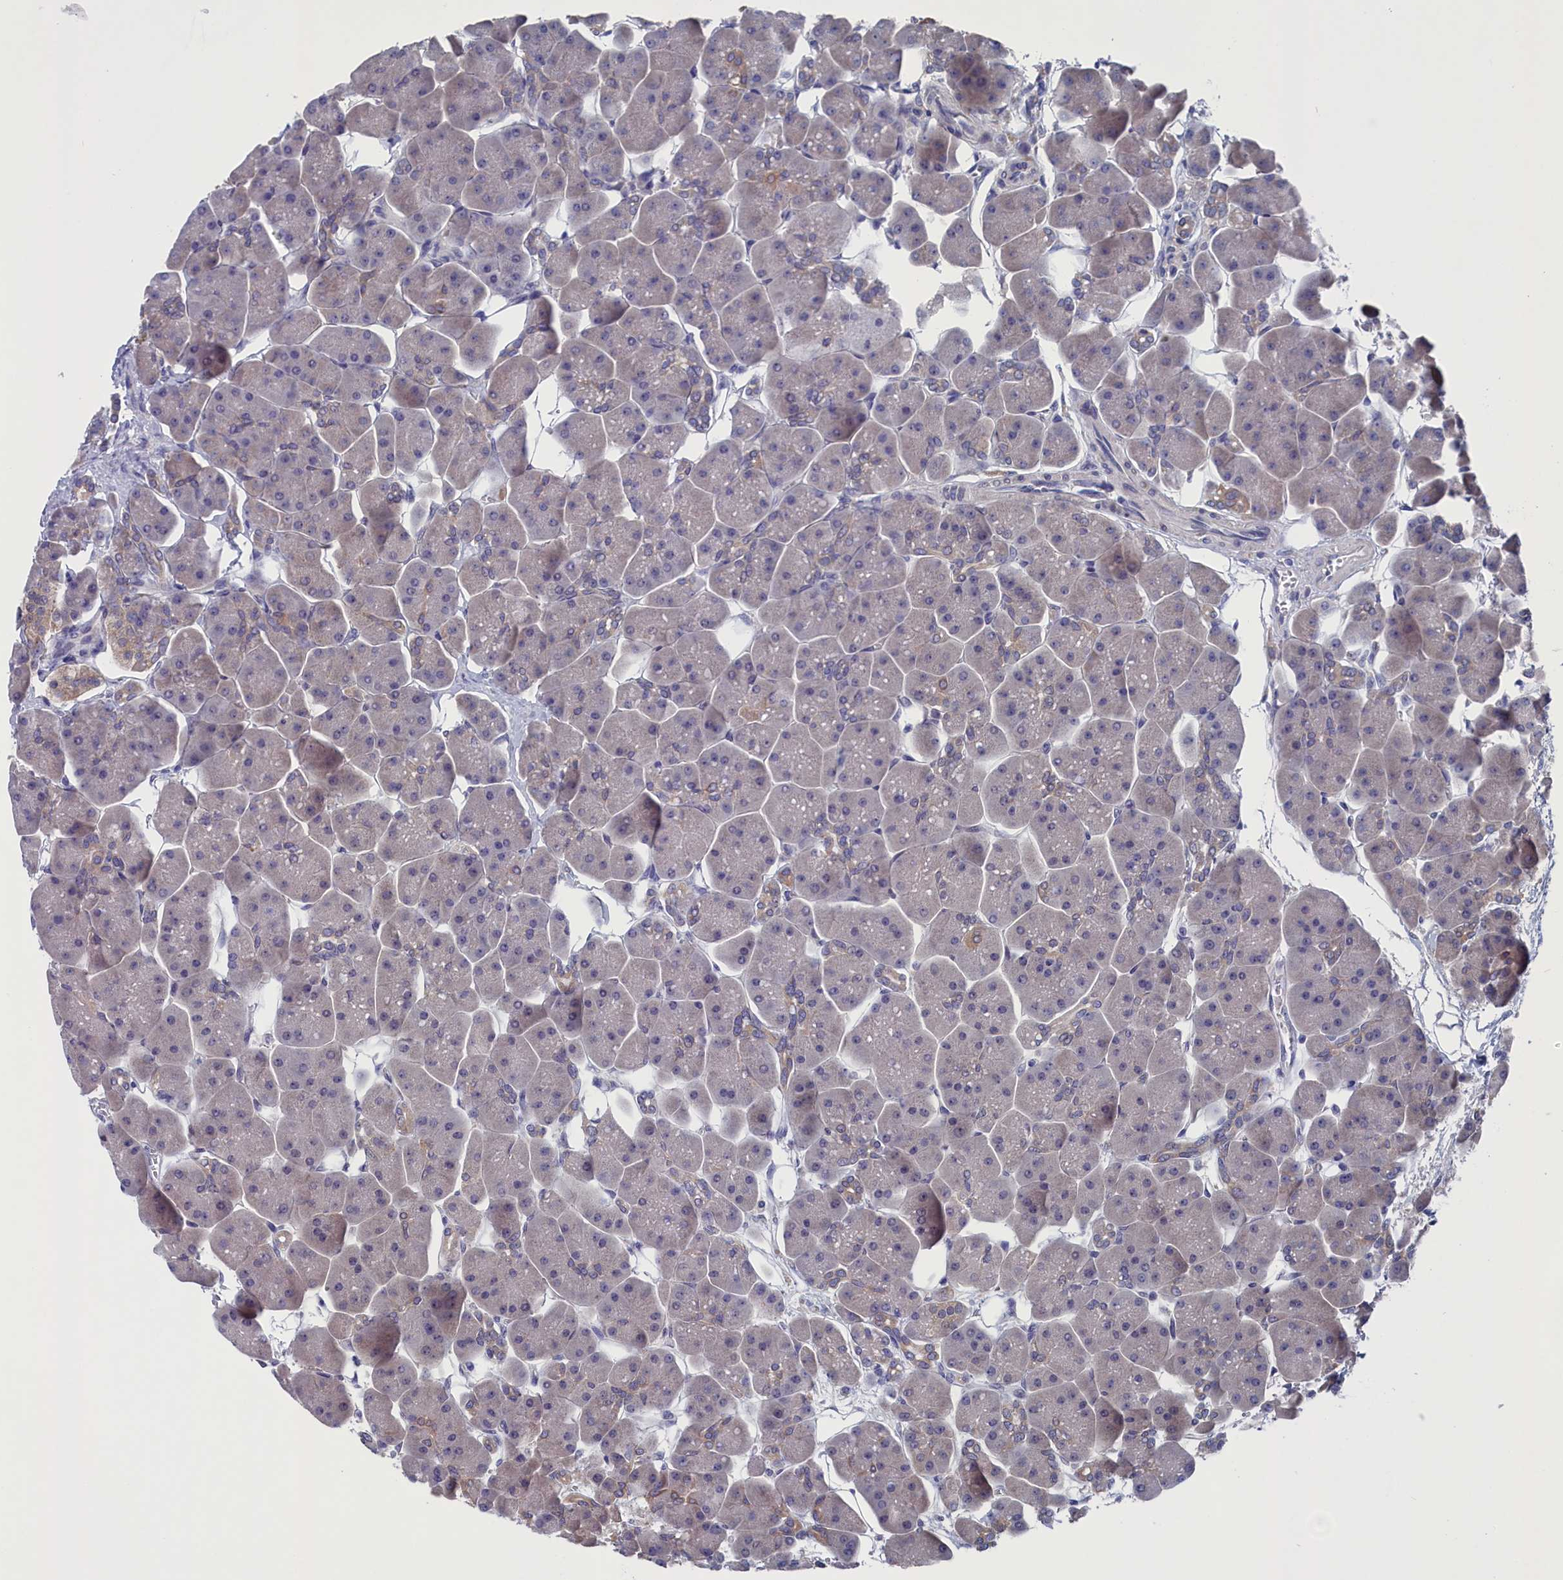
{"staining": {"intensity": "moderate", "quantity": "<25%", "location": "cytoplasmic/membranous"}, "tissue": "pancreas", "cell_type": "Exocrine glandular cells", "image_type": "normal", "snomed": [{"axis": "morphology", "description": "Normal tissue, NOS"}, {"axis": "topography", "description": "Pancreas"}], "caption": "Immunohistochemistry (DAB) staining of benign human pancreas demonstrates moderate cytoplasmic/membranous protein positivity in about <25% of exocrine glandular cells. (IHC, brightfield microscopy, high magnification).", "gene": "SPATA13", "patient": {"sex": "male", "age": 66}}